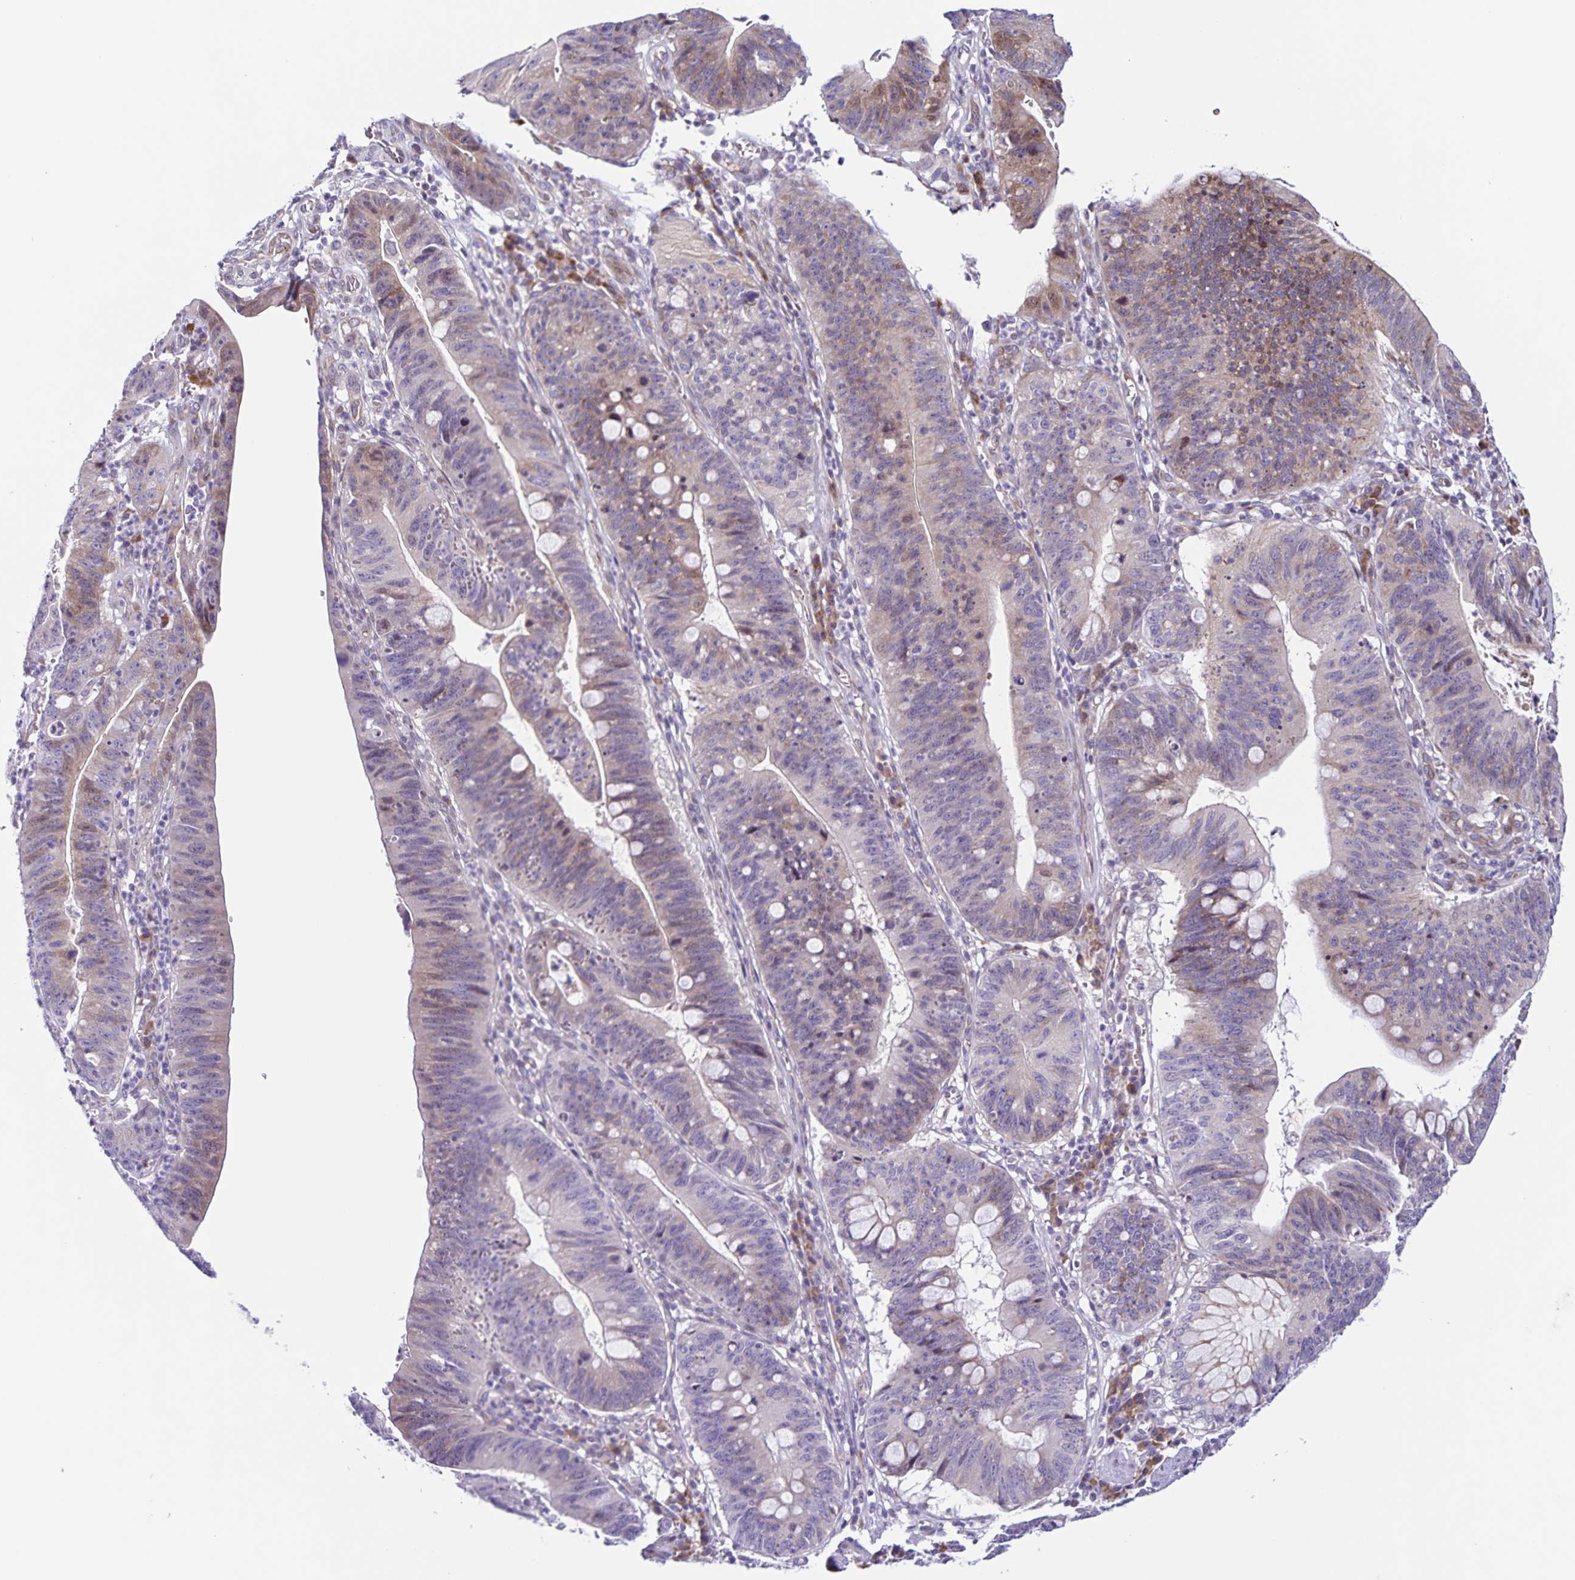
{"staining": {"intensity": "weak", "quantity": "<25%", "location": "cytoplasmic/membranous"}, "tissue": "stomach cancer", "cell_type": "Tumor cells", "image_type": "cancer", "snomed": [{"axis": "morphology", "description": "Adenocarcinoma, NOS"}, {"axis": "topography", "description": "Stomach"}], "caption": "Immunohistochemistry (IHC) histopathology image of human adenocarcinoma (stomach) stained for a protein (brown), which displays no staining in tumor cells.", "gene": "RNFT2", "patient": {"sex": "male", "age": 59}}